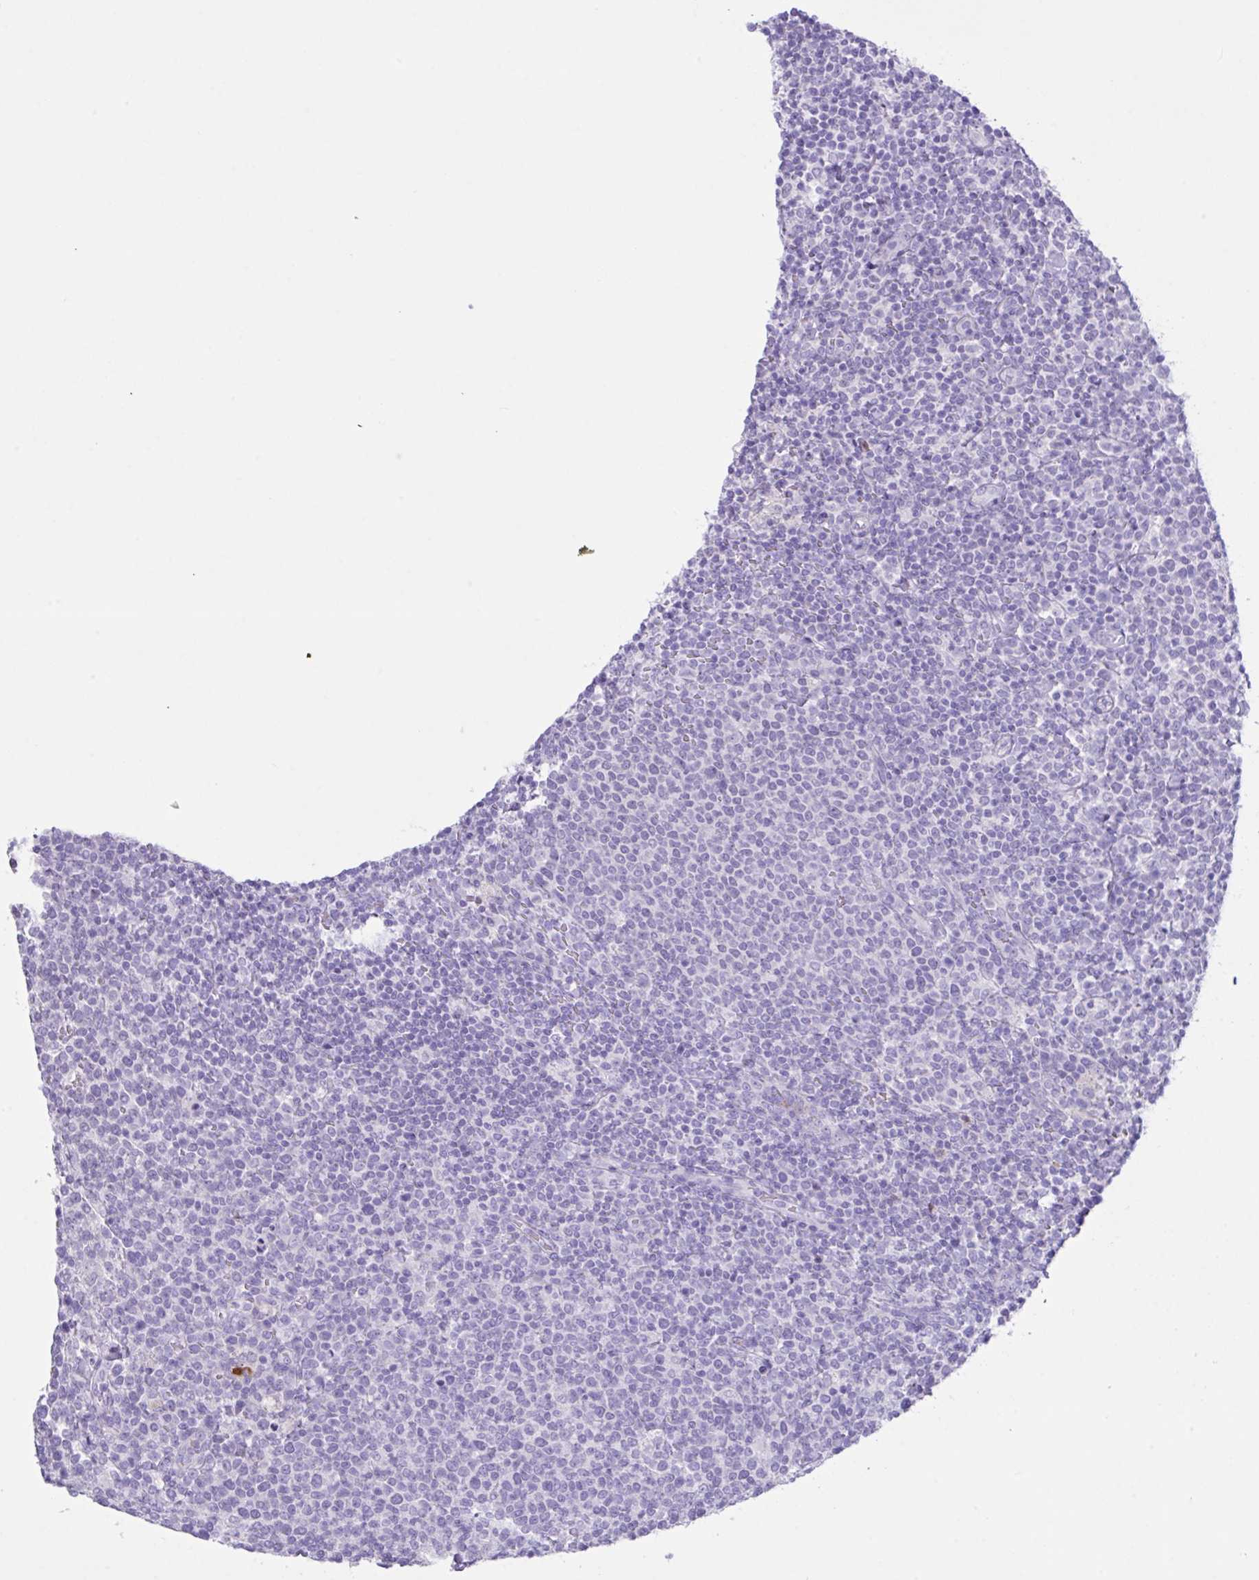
{"staining": {"intensity": "negative", "quantity": "none", "location": "none"}, "tissue": "lymphoma", "cell_type": "Tumor cells", "image_type": "cancer", "snomed": [{"axis": "morphology", "description": "Malignant lymphoma, non-Hodgkin's type, High grade"}, {"axis": "topography", "description": "Lymph node"}], "caption": "High magnification brightfield microscopy of high-grade malignant lymphoma, non-Hodgkin's type stained with DAB (brown) and counterstained with hematoxylin (blue): tumor cells show no significant positivity. Nuclei are stained in blue.", "gene": "CST11", "patient": {"sex": "male", "age": 61}}